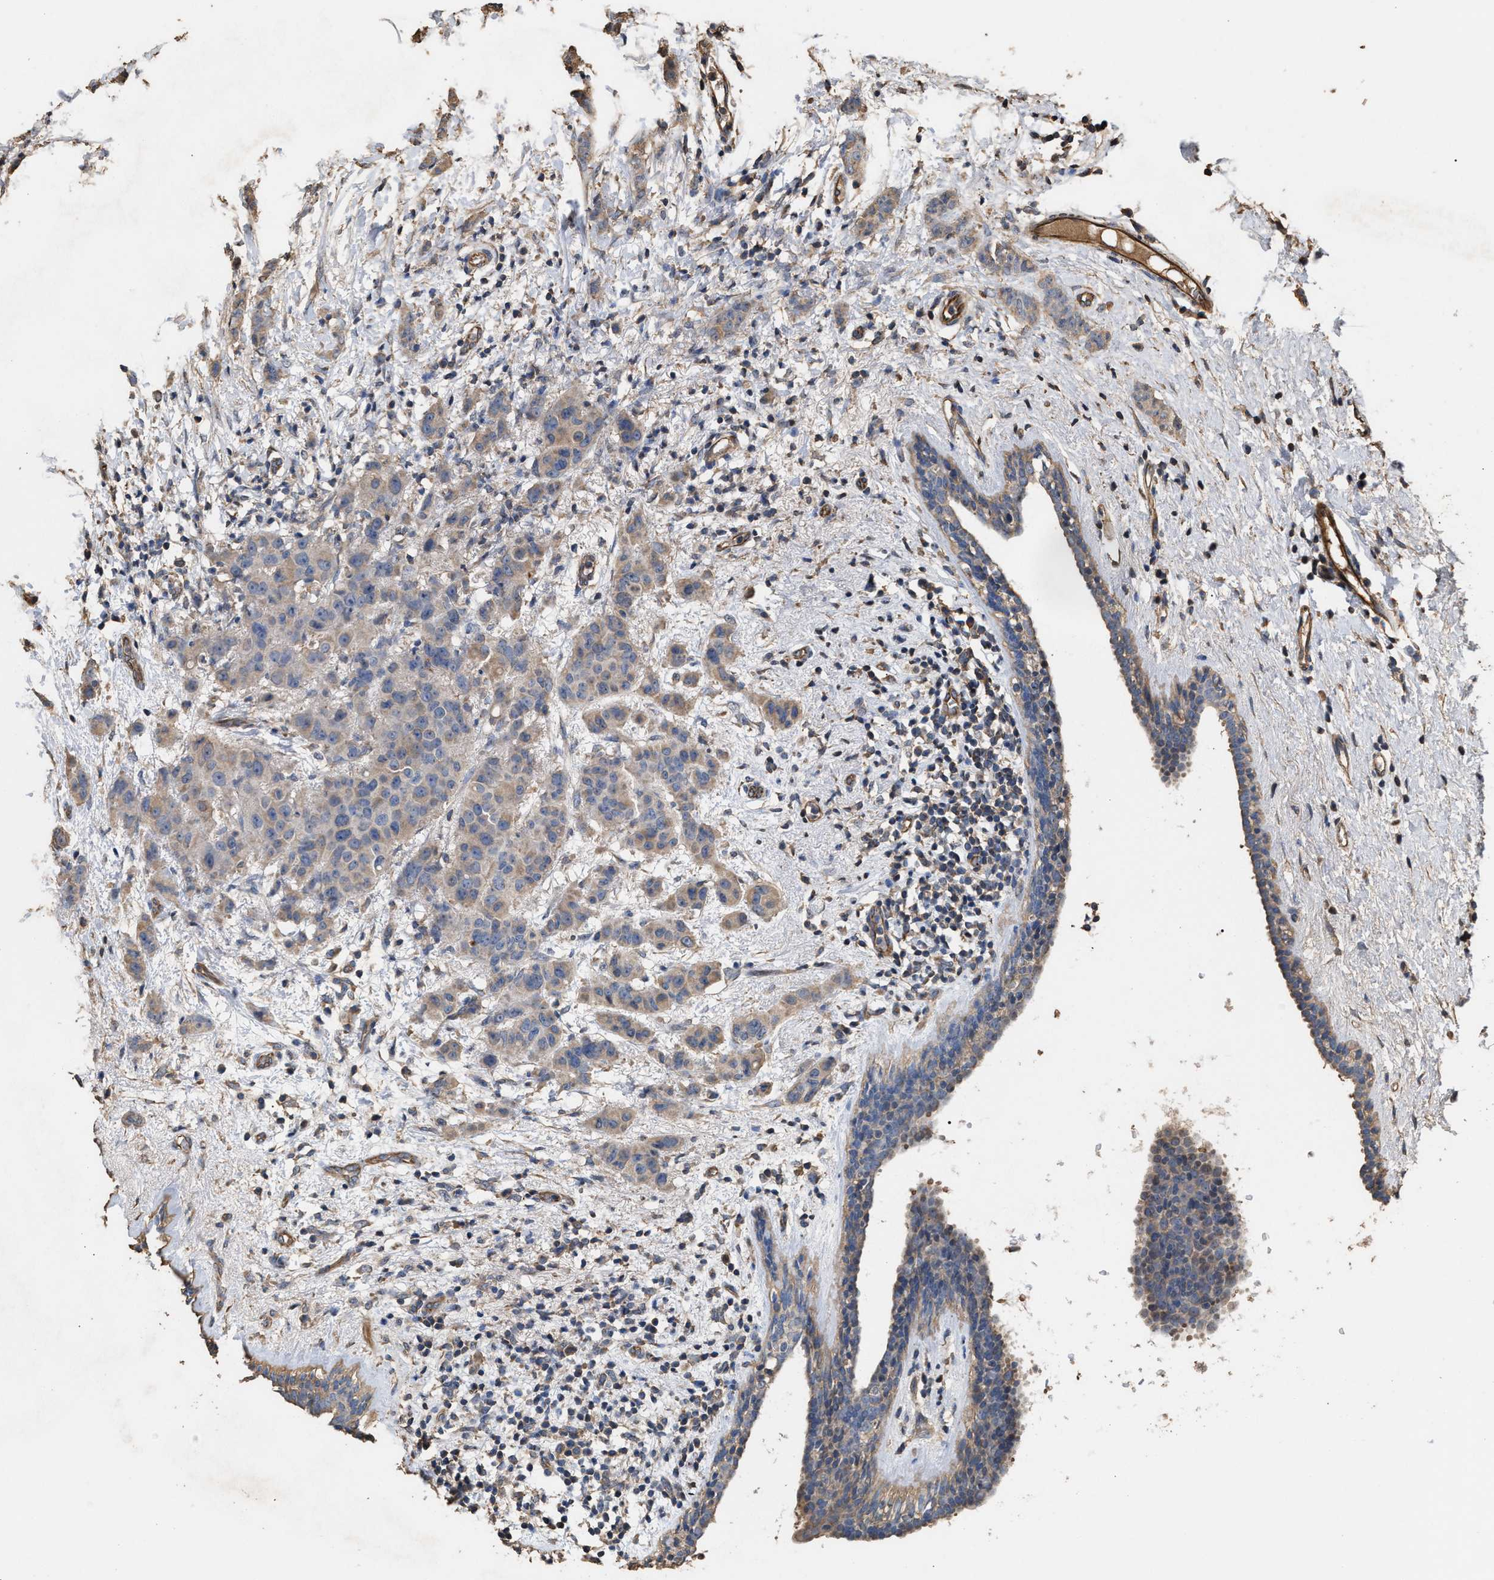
{"staining": {"intensity": "weak", "quantity": "<25%", "location": "cytoplasmic/membranous"}, "tissue": "breast cancer", "cell_type": "Tumor cells", "image_type": "cancer", "snomed": [{"axis": "morphology", "description": "Normal tissue, NOS"}, {"axis": "morphology", "description": "Duct carcinoma"}, {"axis": "topography", "description": "Breast"}], "caption": "Immunohistochemistry of human breast cancer (infiltrating ductal carcinoma) exhibits no staining in tumor cells.", "gene": "HTRA3", "patient": {"sex": "female", "age": 40}}